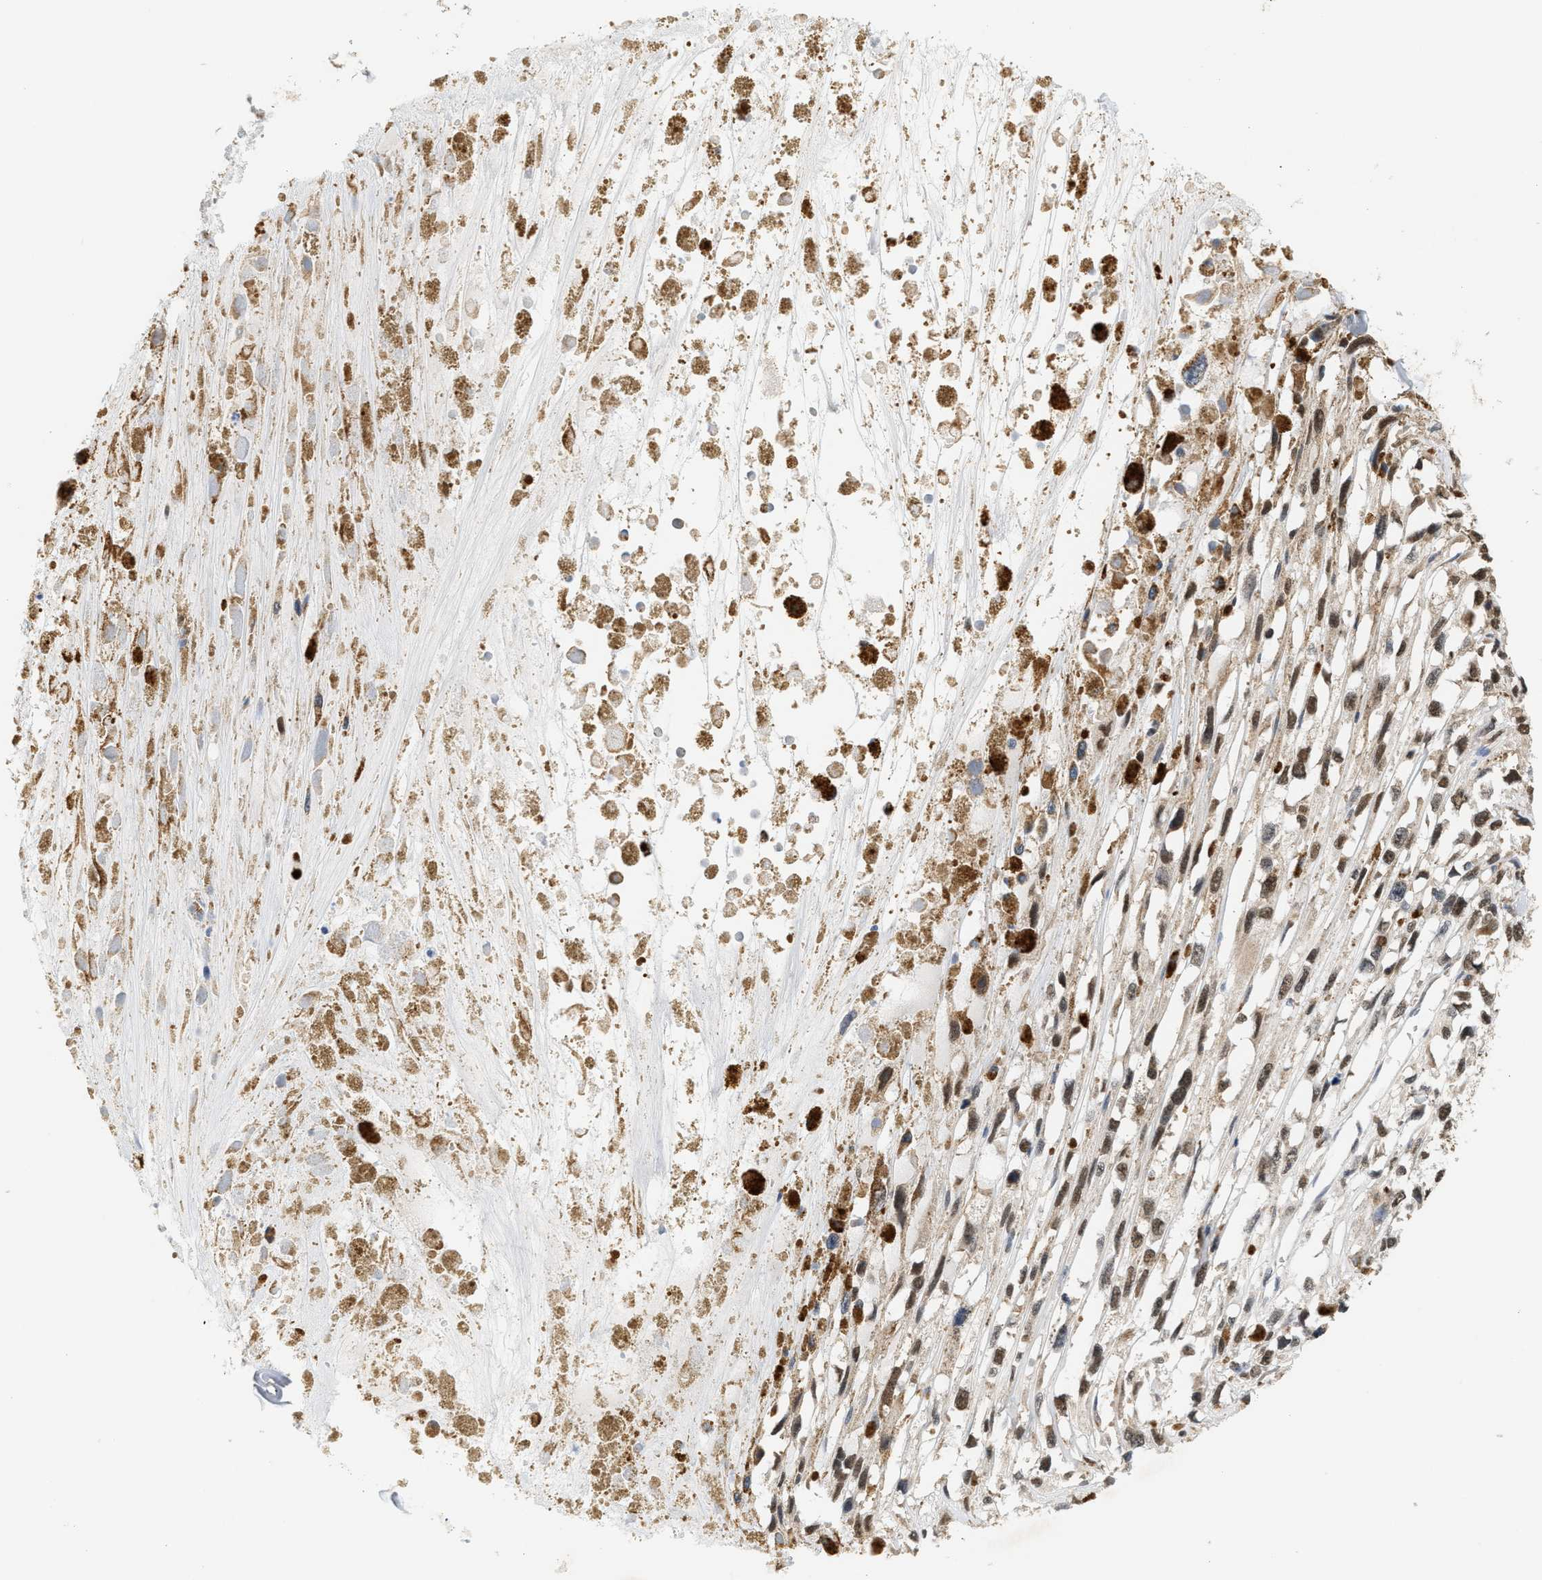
{"staining": {"intensity": "moderate", "quantity": ">75%", "location": "nuclear"}, "tissue": "melanoma", "cell_type": "Tumor cells", "image_type": "cancer", "snomed": [{"axis": "morphology", "description": "Malignant melanoma, Metastatic site"}, {"axis": "topography", "description": "Lymph node"}], "caption": "Immunohistochemical staining of malignant melanoma (metastatic site) displays moderate nuclear protein staining in approximately >75% of tumor cells.", "gene": "GIGYF1", "patient": {"sex": "male", "age": 59}}